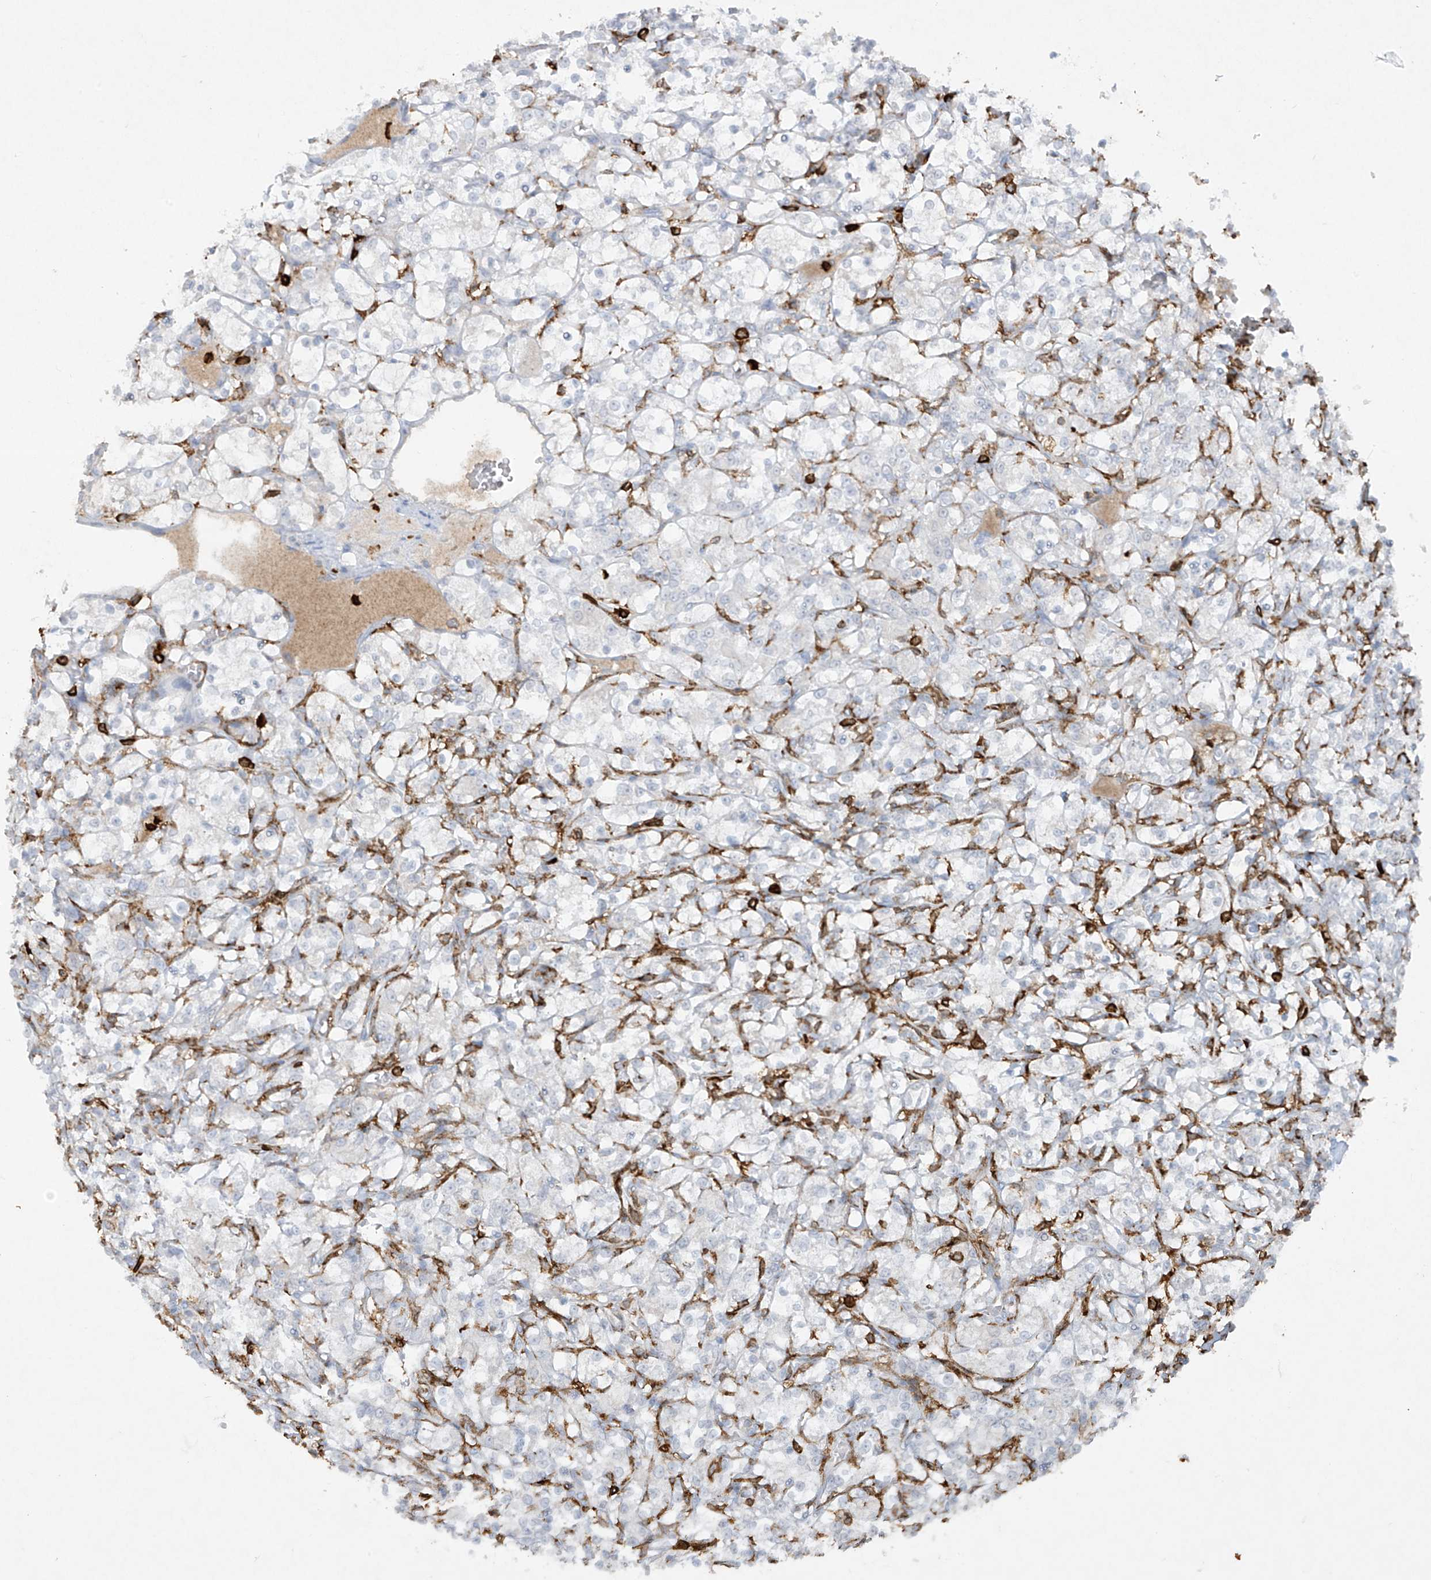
{"staining": {"intensity": "negative", "quantity": "none", "location": "none"}, "tissue": "renal cancer", "cell_type": "Tumor cells", "image_type": "cancer", "snomed": [{"axis": "morphology", "description": "Adenocarcinoma, NOS"}, {"axis": "topography", "description": "Kidney"}], "caption": "IHC image of neoplastic tissue: renal adenocarcinoma stained with DAB shows no significant protein staining in tumor cells.", "gene": "FCGR3A", "patient": {"sex": "female", "age": 69}}